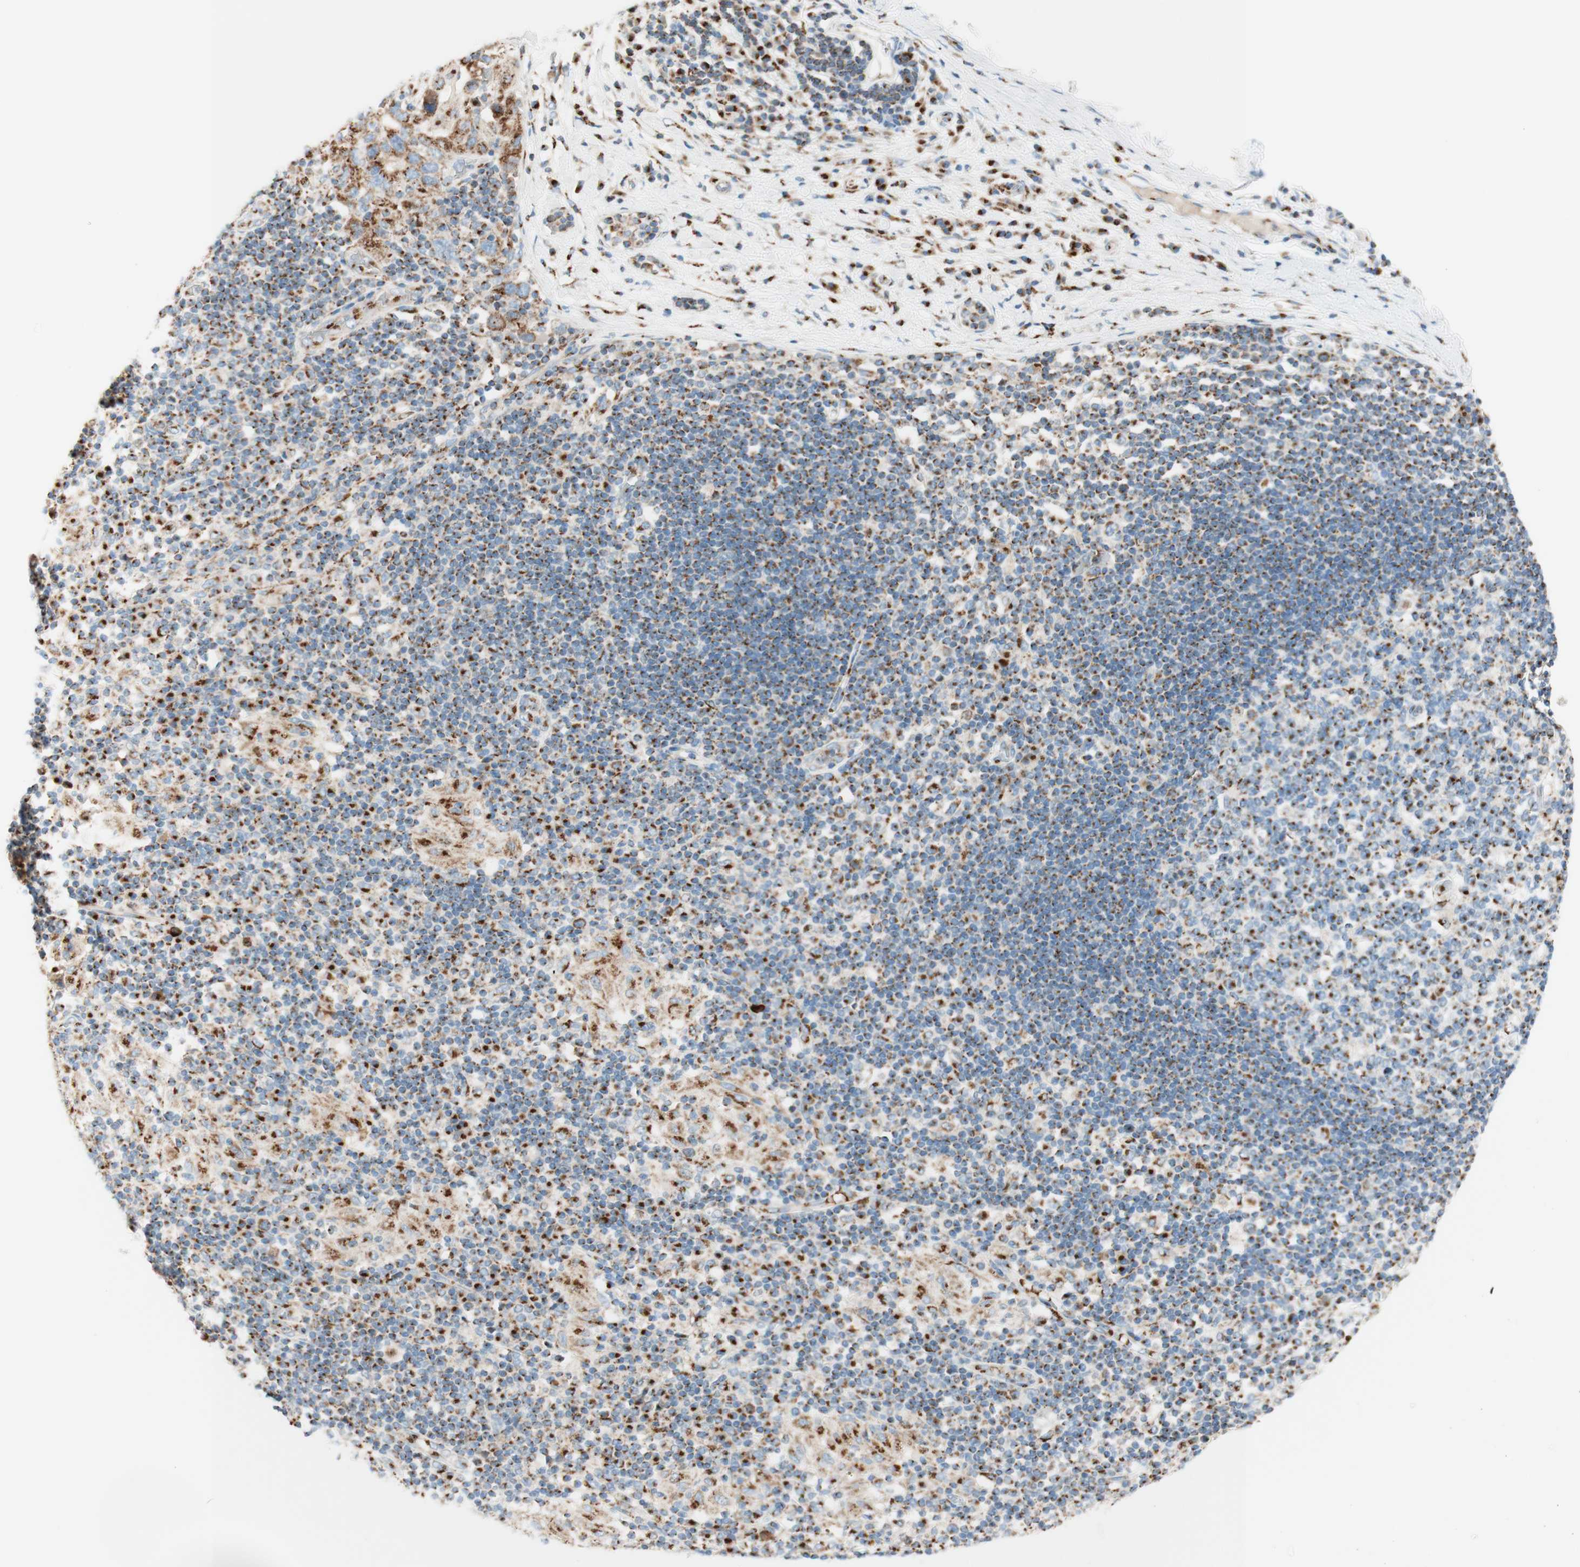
{"staining": {"intensity": "moderate", "quantity": "25%-75%", "location": "cytoplasmic/membranous"}, "tissue": "adipose tissue", "cell_type": "Adipocytes", "image_type": "normal", "snomed": [{"axis": "morphology", "description": "Normal tissue, NOS"}, {"axis": "morphology", "description": "Adenocarcinoma, NOS"}, {"axis": "topography", "description": "Esophagus"}], "caption": "An image showing moderate cytoplasmic/membranous staining in approximately 25%-75% of adipocytes in unremarkable adipose tissue, as visualized by brown immunohistochemical staining.", "gene": "GOLGB1", "patient": {"sex": "male", "age": 62}}